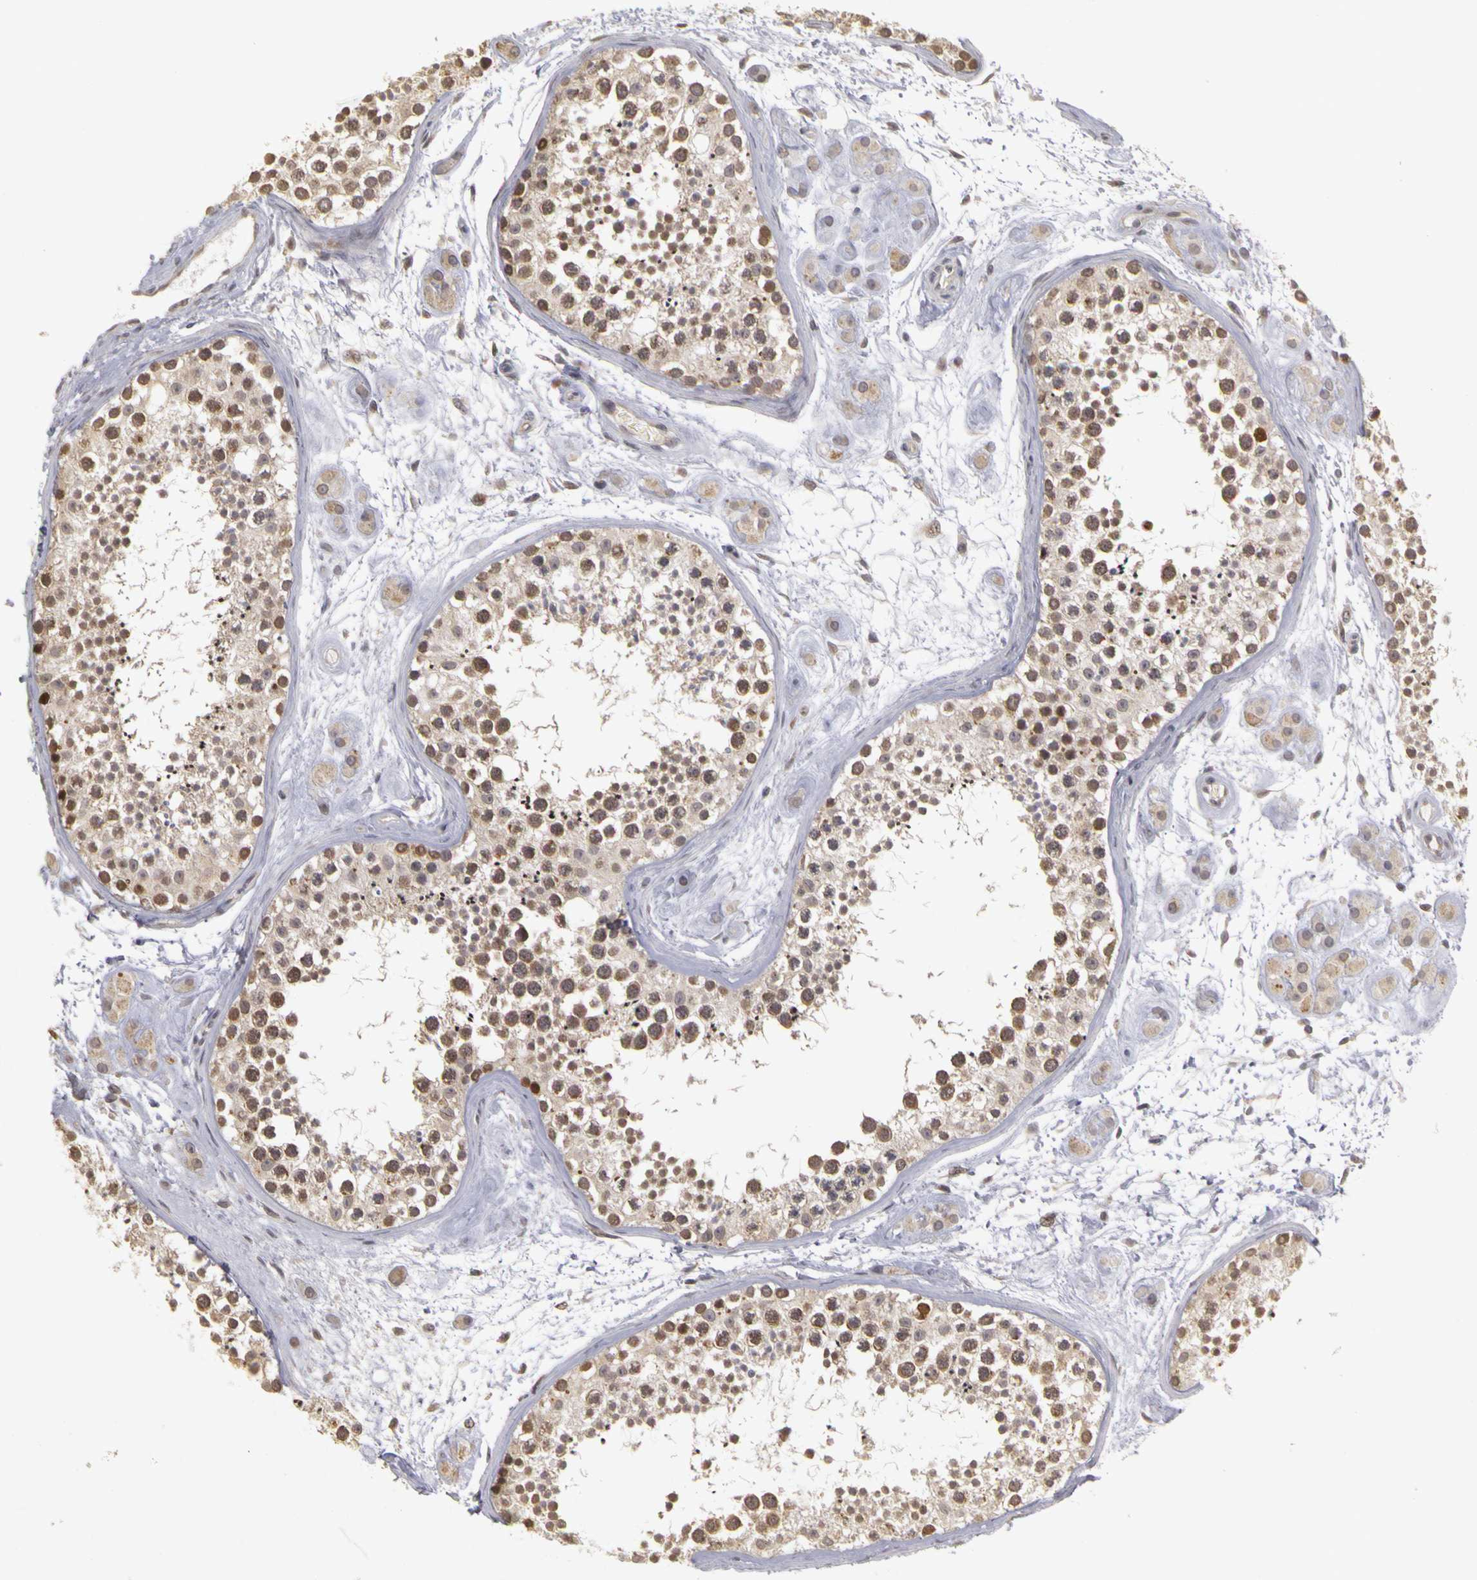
{"staining": {"intensity": "moderate", "quantity": "<25%", "location": "cytoplasmic/membranous"}, "tissue": "testis", "cell_type": "Cells in seminiferous ducts", "image_type": "normal", "snomed": [{"axis": "morphology", "description": "Normal tissue, NOS"}, {"axis": "topography", "description": "Testis"}], "caption": "IHC photomicrograph of normal testis: testis stained using immunohistochemistry (IHC) demonstrates low levels of moderate protein expression localized specifically in the cytoplasmic/membranous of cells in seminiferous ducts, appearing as a cytoplasmic/membranous brown color.", "gene": "FRMD7", "patient": {"sex": "male", "age": 38}}